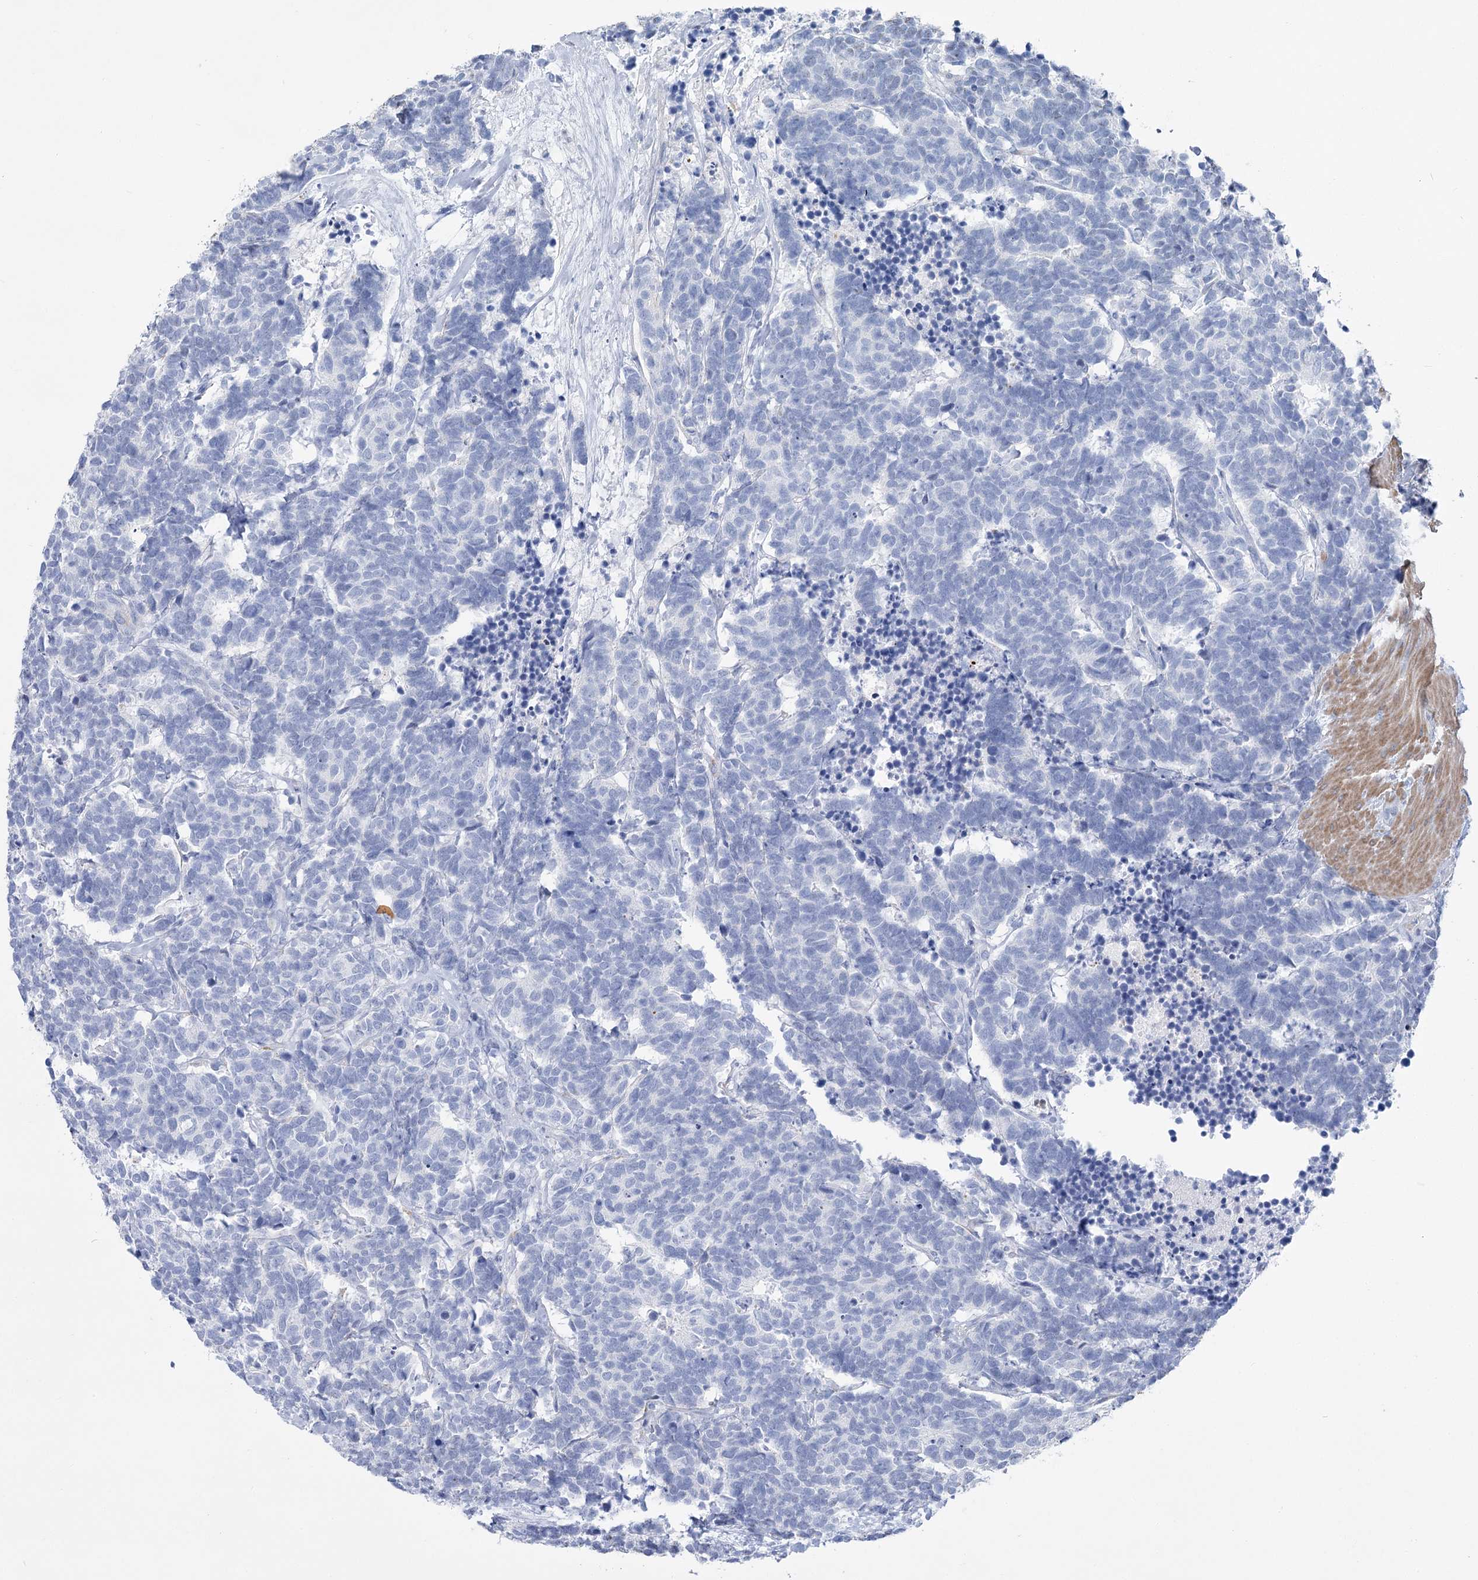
{"staining": {"intensity": "negative", "quantity": "none", "location": "none"}, "tissue": "carcinoid", "cell_type": "Tumor cells", "image_type": "cancer", "snomed": [{"axis": "morphology", "description": "Carcinoma, NOS"}, {"axis": "morphology", "description": "Carcinoid, malignant, NOS"}, {"axis": "topography", "description": "Urinary bladder"}], "caption": "There is no significant positivity in tumor cells of carcinoid.", "gene": "PCDHA1", "patient": {"sex": "male", "age": 57}}